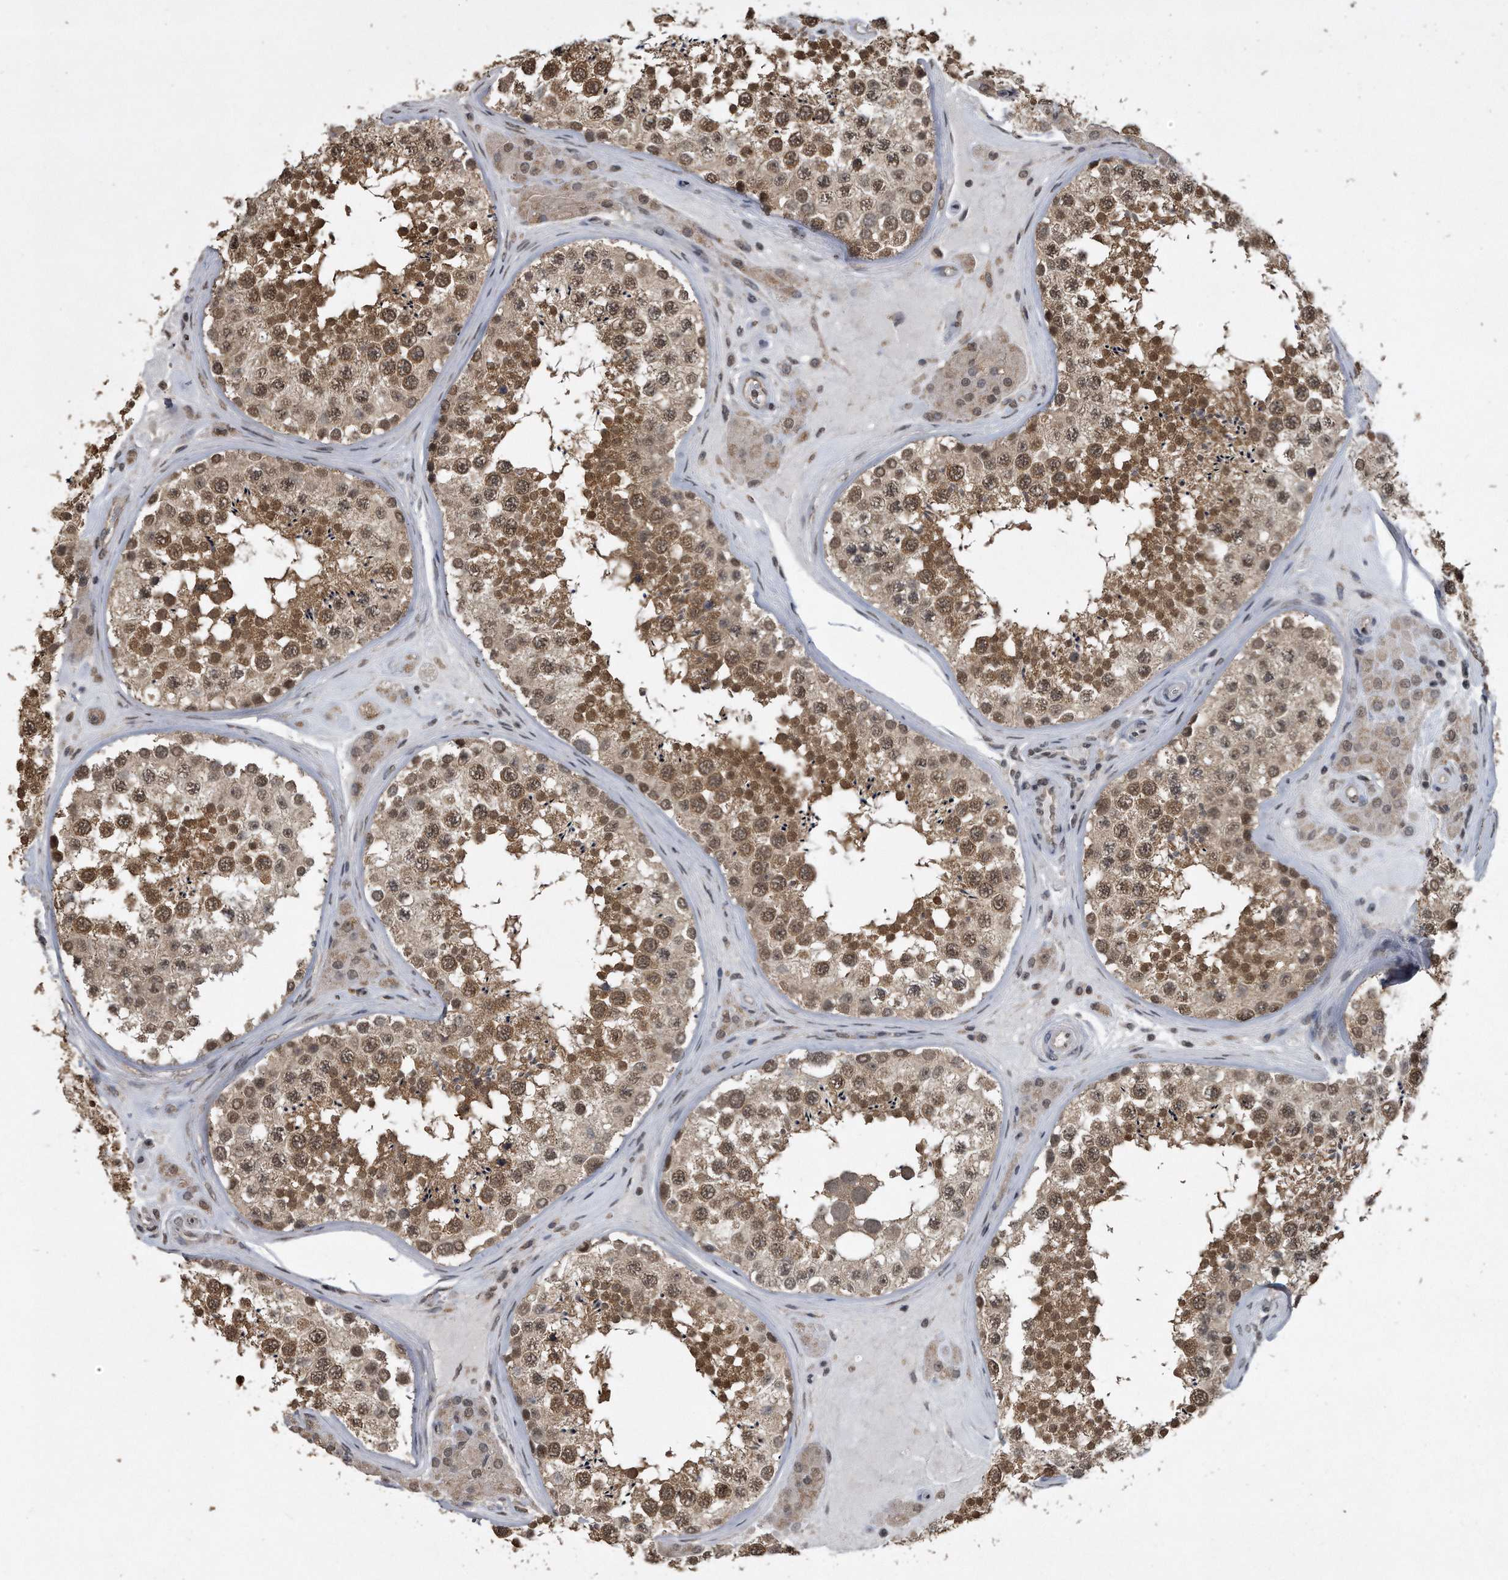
{"staining": {"intensity": "moderate", "quantity": "25%-75%", "location": "cytoplasmic/membranous,nuclear"}, "tissue": "testis", "cell_type": "Cells in seminiferous ducts", "image_type": "normal", "snomed": [{"axis": "morphology", "description": "Normal tissue, NOS"}, {"axis": "topography", "description": "Testis"}], "caption": "Immunohistochemical staining of normal human testis demonstrates 25%-75% levels of moderate cytoplasmic/membranous,nuclear protein positivity in approximately 25%-75% of cells in seminiferous ducts. (DAB IHC, brown staining for protein, blue staining for nuclei).", "gene": "CRYZL1", "patient": {"sex": "male", "age": 46}}